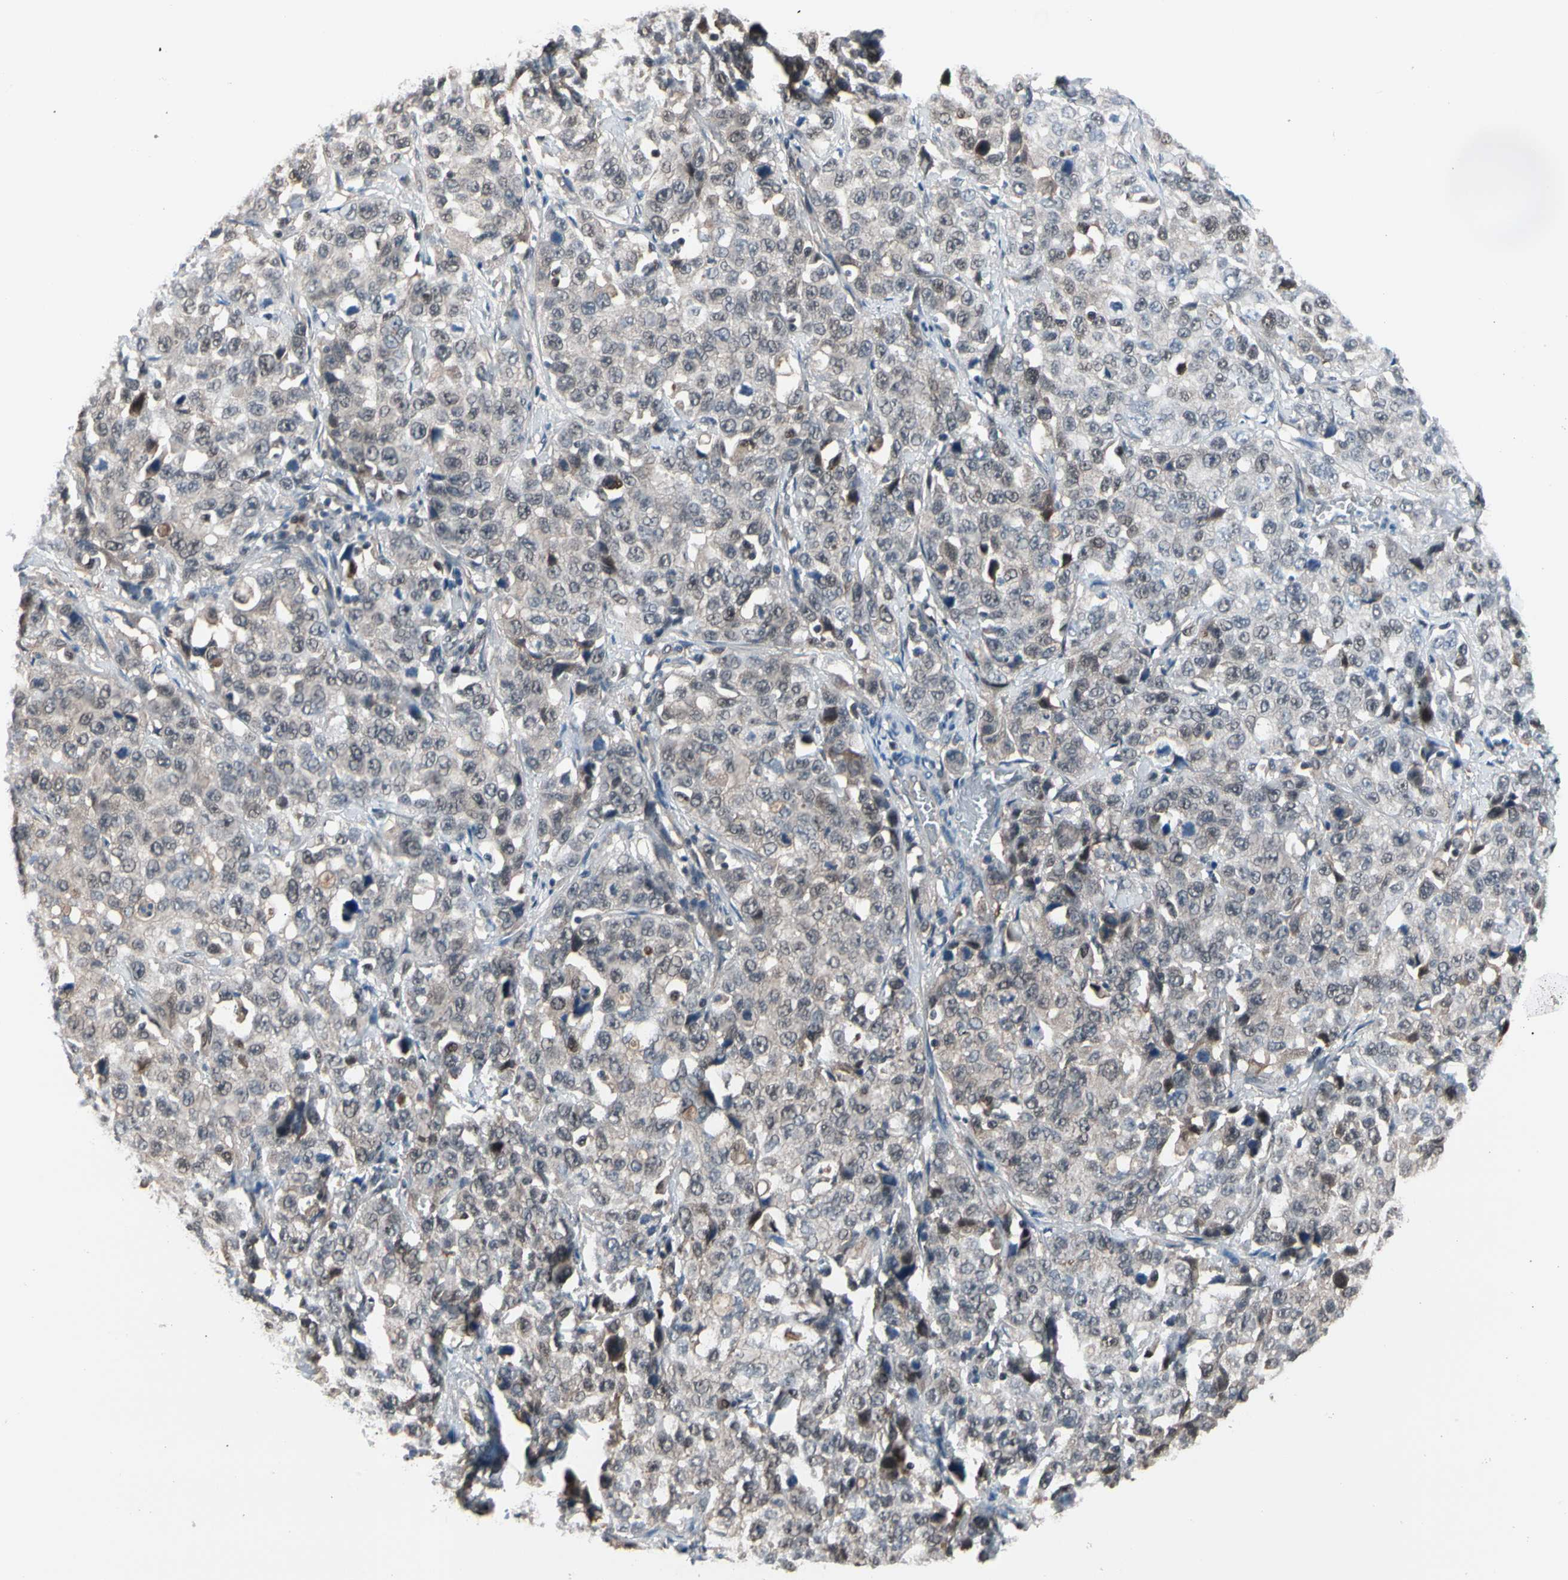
{"staining": {"intensity": "weak", "quantity": ">75%", "location": "cytoplasmic/membranous,nuclear"}, "tissue": "stomach cancer", "cell_type": "Tumor cells", "image_type": "cancer", "snomed": [{"axis": "morphology", "description": "Normal tissue, NOS"}, {"axis": "morphology", "description": "Adenocarcinoma, NOS"}, {"axis": "topography", "description": "Stomach"}], "caption": "Protein staining by immunohistochemistry (IHC) demonstrates weak cytoplasmic/membranous and nuclear staining in approximately >75% of tumor cells in stomach cancer (adenocarcinoma). (DAB = brown stain, brightfield microscopy at high magnification).", "gene": "PSMA2", "patient": {"sex": "male", "age": 48}}